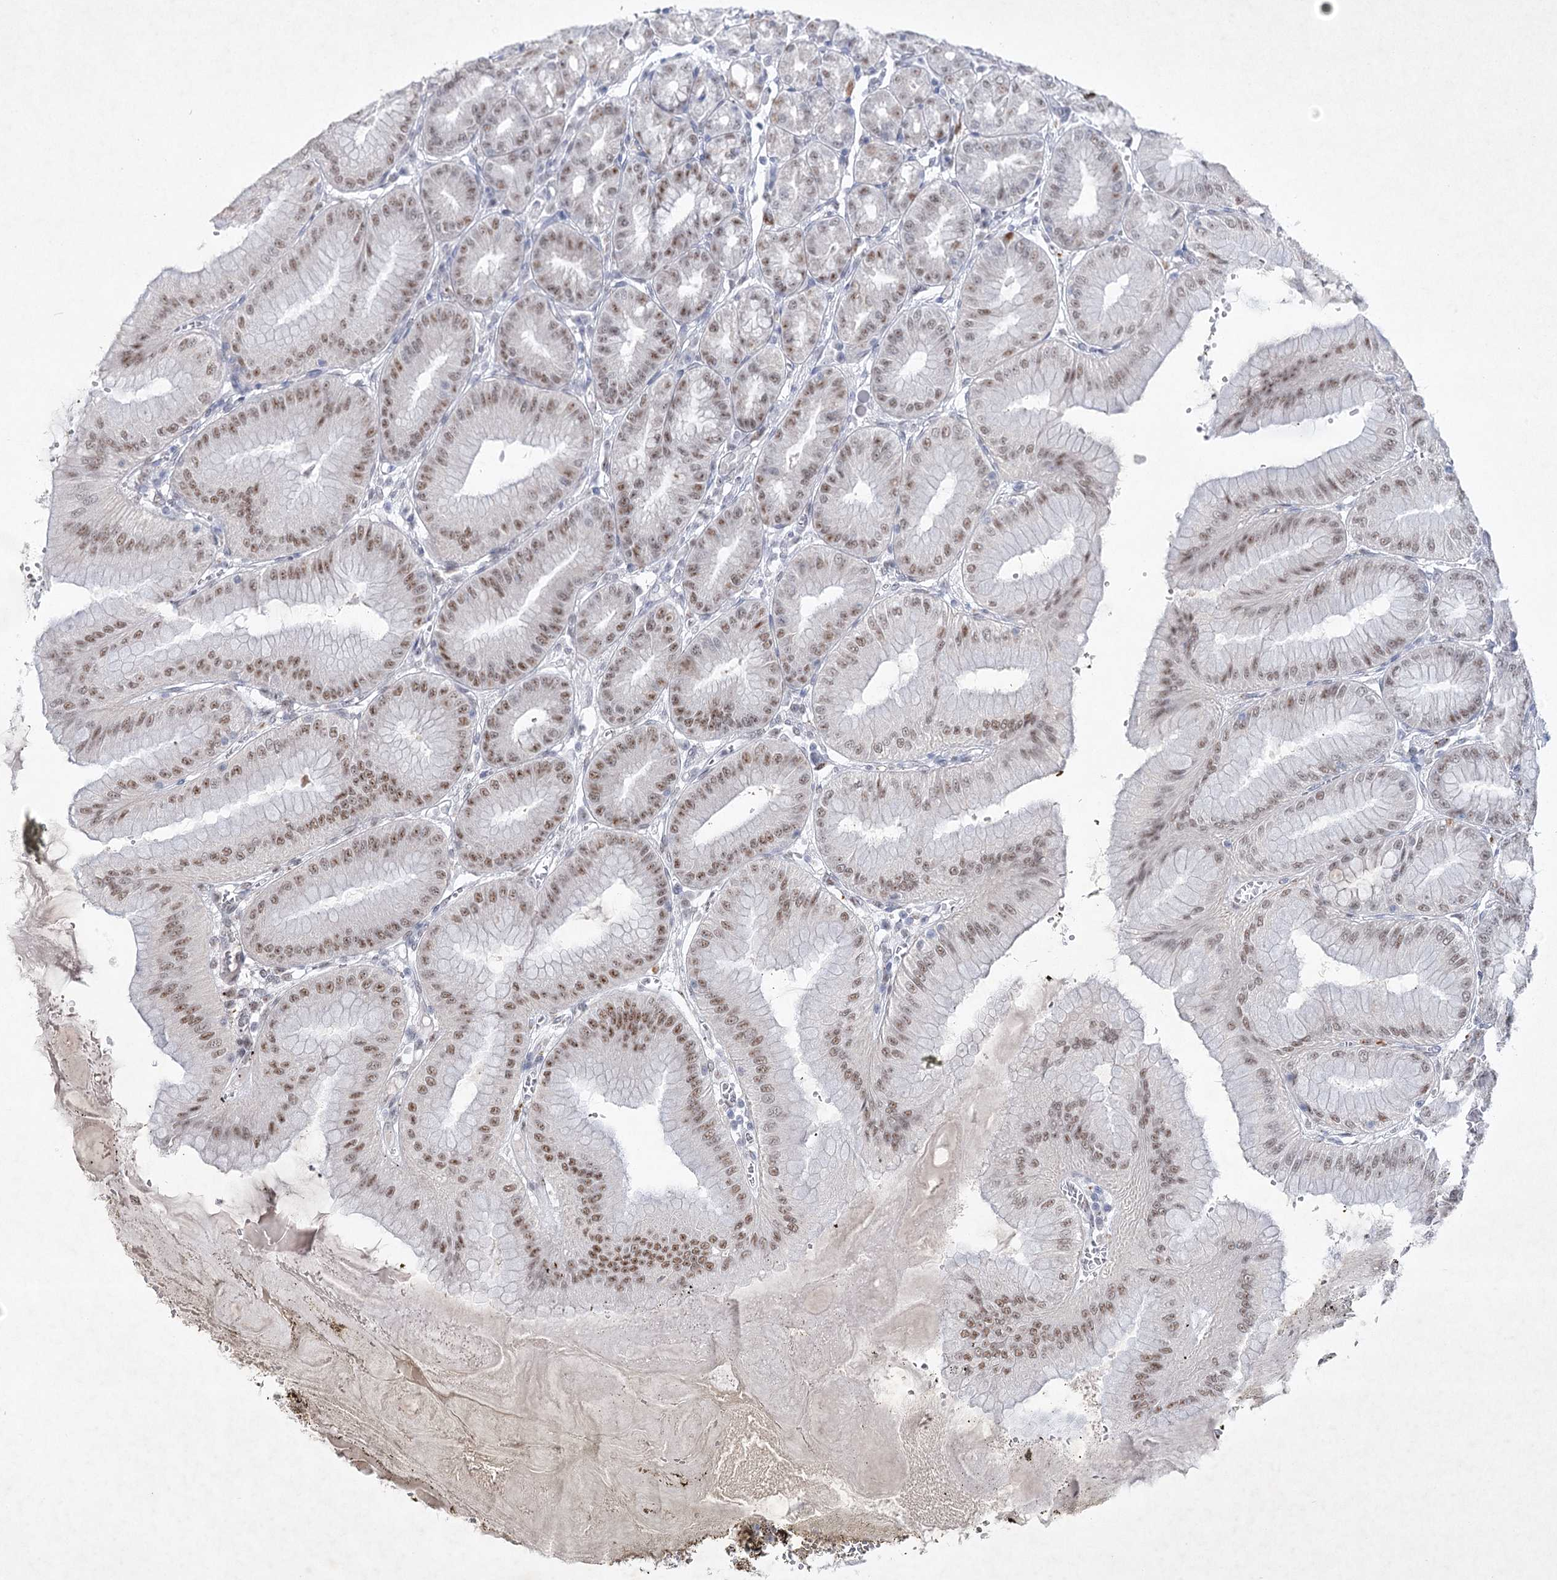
{"staining": {"intensity": "moderate", "quantity": ">75%", "location": "nuclear"}, "tissue": "stomach", "cell_type": "Glandular cells", "image_type": "normal", "snomed": [{"axis": "morphology", "description": "Normal tissue, NOS"}, {"axis": "topography", "description": "Stomach, lower"}], "caption": "Protein analysis of unremarkable stomach exhibits moderate nuclear positivity in approximately >75% of glandular cells.", "gene": "ENSG00000275740", "patient": {"sex": "male", "age": 71}}